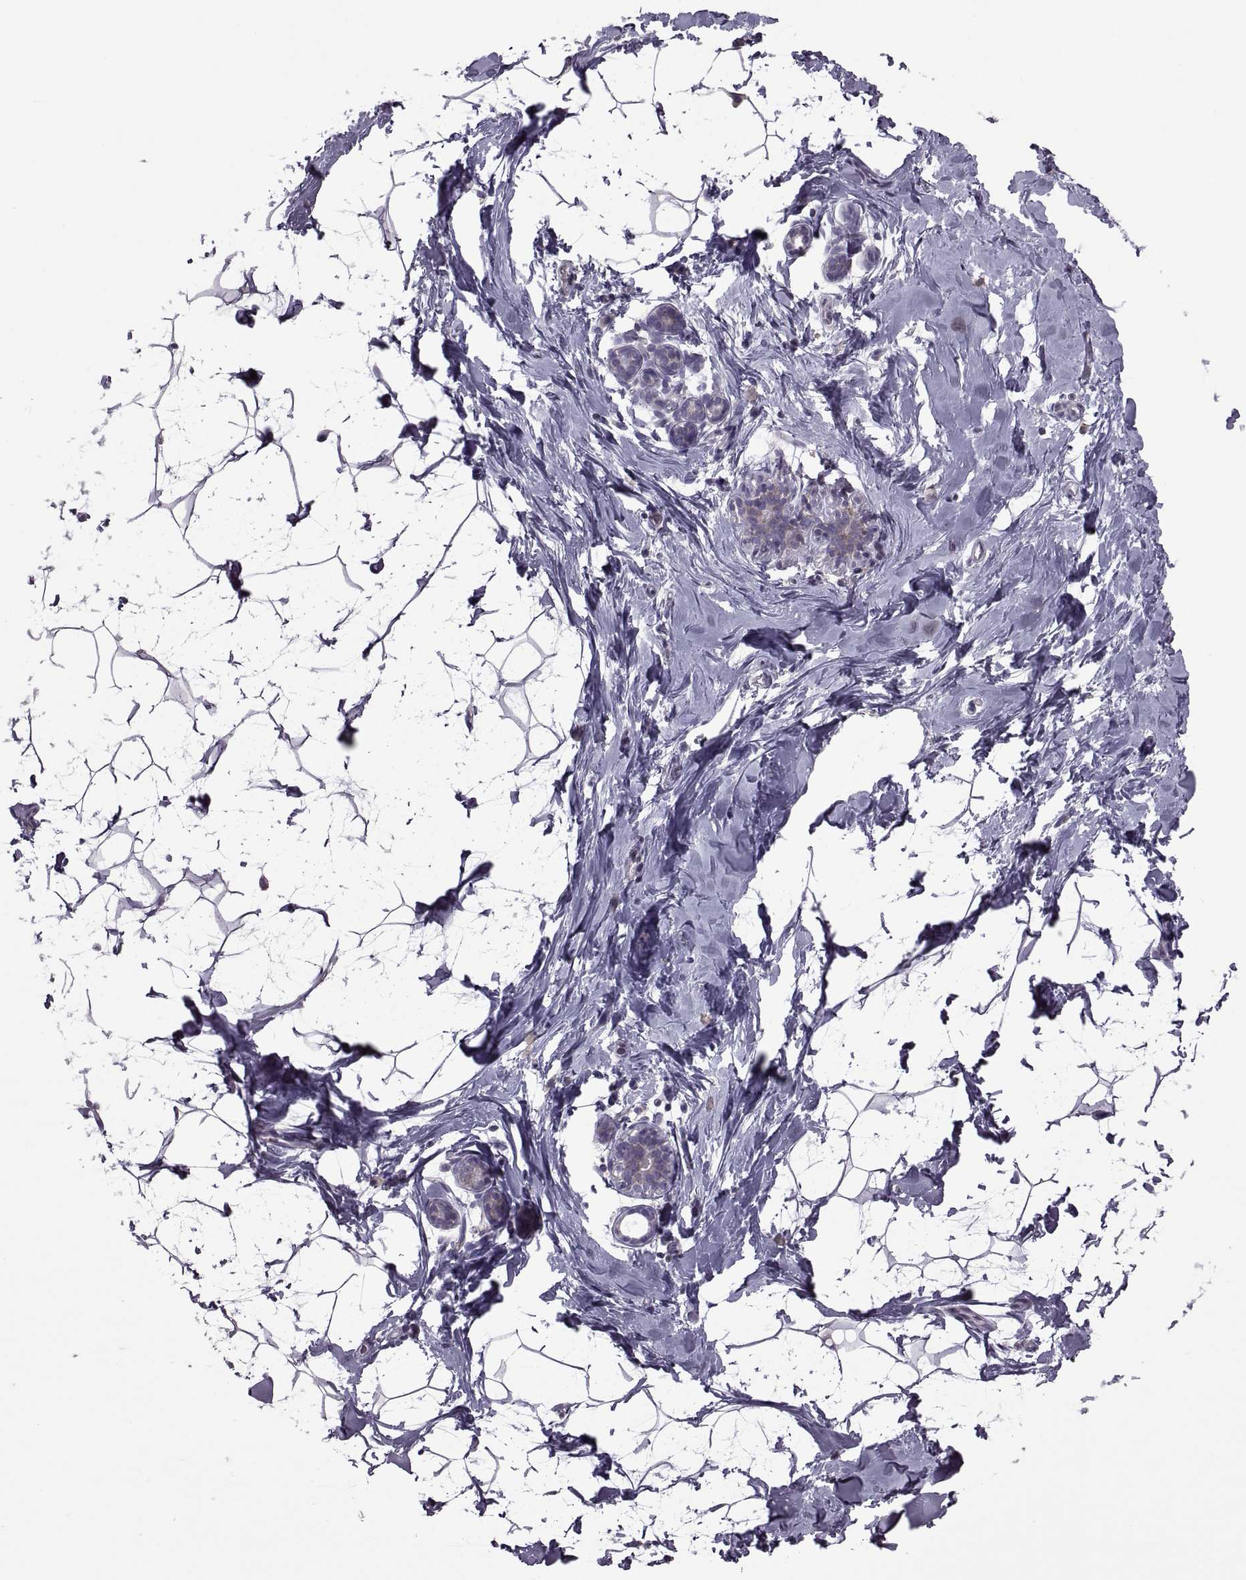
{"staining": {"intensity": "negative", "quantity": "none", "location": "none"}, "tissue": "breast", "cell_type": "Adipocytes", "image_type": "normal", "snomed": [{"axis": "morphology", "description": "Normal tissue, NOS"}, {"axis": "topography", "description": "Breast"}], "caption": "Immunohistochemistry of benign breast shows no expression in adipocytes. The staining is performed using DAB (3,3'-diaminobenzidine) brown chromogen with nuclei counter-stained in using hematoxylin.", "gene": "PABPC1", "patient": {"sex": "female", "age": 32}}